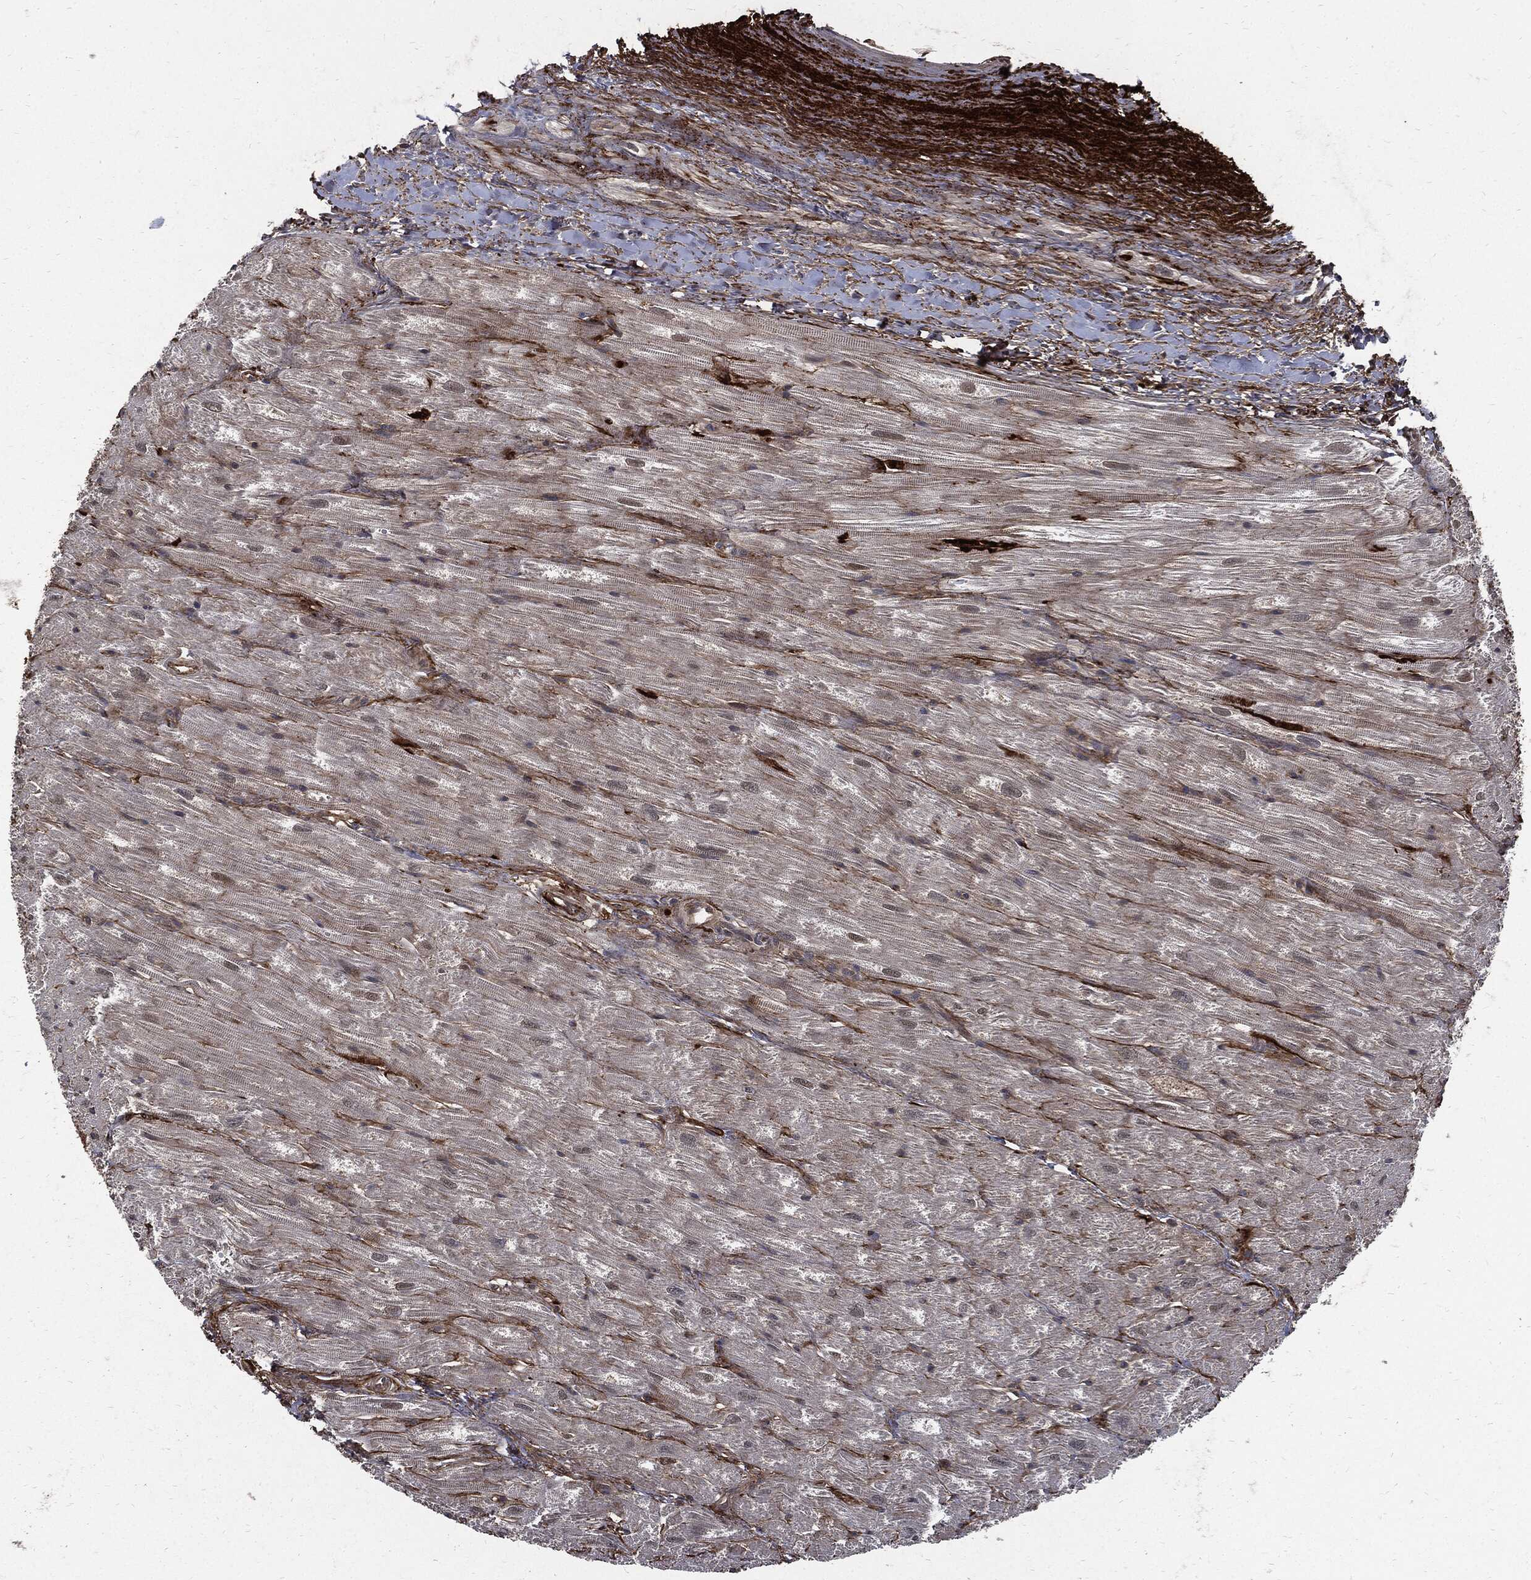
{"staining": {"intensity": "strong", "quantity": "<25%", "location": "cytoplasmic/membranous"}, "tissue": "heart muscle", "cell_type": "Cardiomyocytes", "image_type": "normal", "snomed": [{"axis": "morphology", "description": "Normal tissue, NOS"}, {"axis": "topography", "description": "Heart"}], "caption": "Immunohistochemistry of benign heart muscle reveals medium levels of strong cytoplasmic/membranous positivity in about <25% of cardiomyocytes.", "gene": "CLU", "patient": {"sex": "male", "age": 62}}